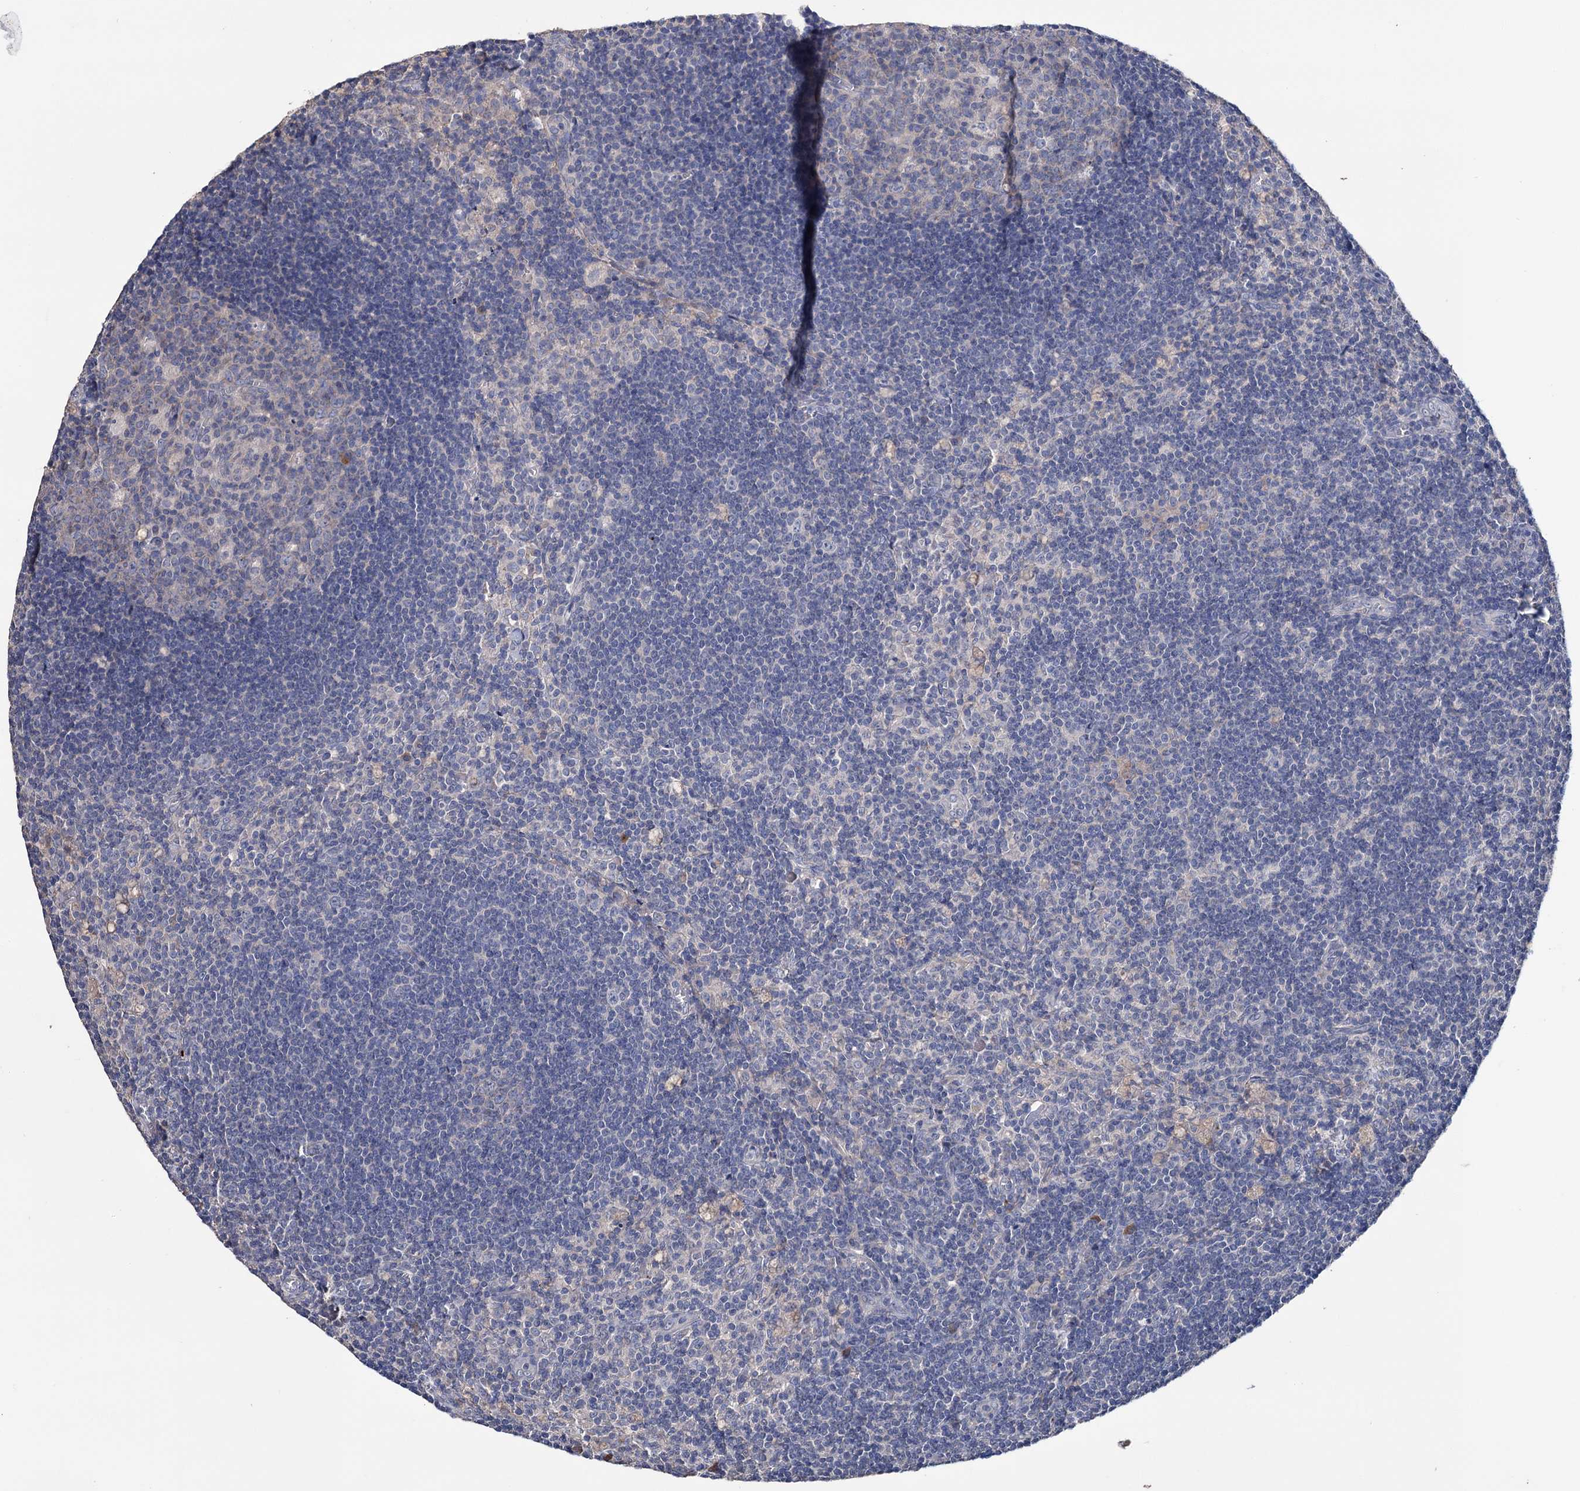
{"staining": {"intensity": "negative", "quantity": "none", "location": "none"}, "tissue": "lymph node", "cell_type": "Germinal center cells", "image_type": "normal", "snomed": [{"axis": "morphology", "description": "Normal tissue, NOS"}, {"axis": "topography", "description": "Lymph node"}], "caption": "A micrograph of lymph node stained for a protein demonstrates no brown staining in germinal center cells.", "gene": "EPB41L5", "patient": {"sex": "male", "age": 69}}